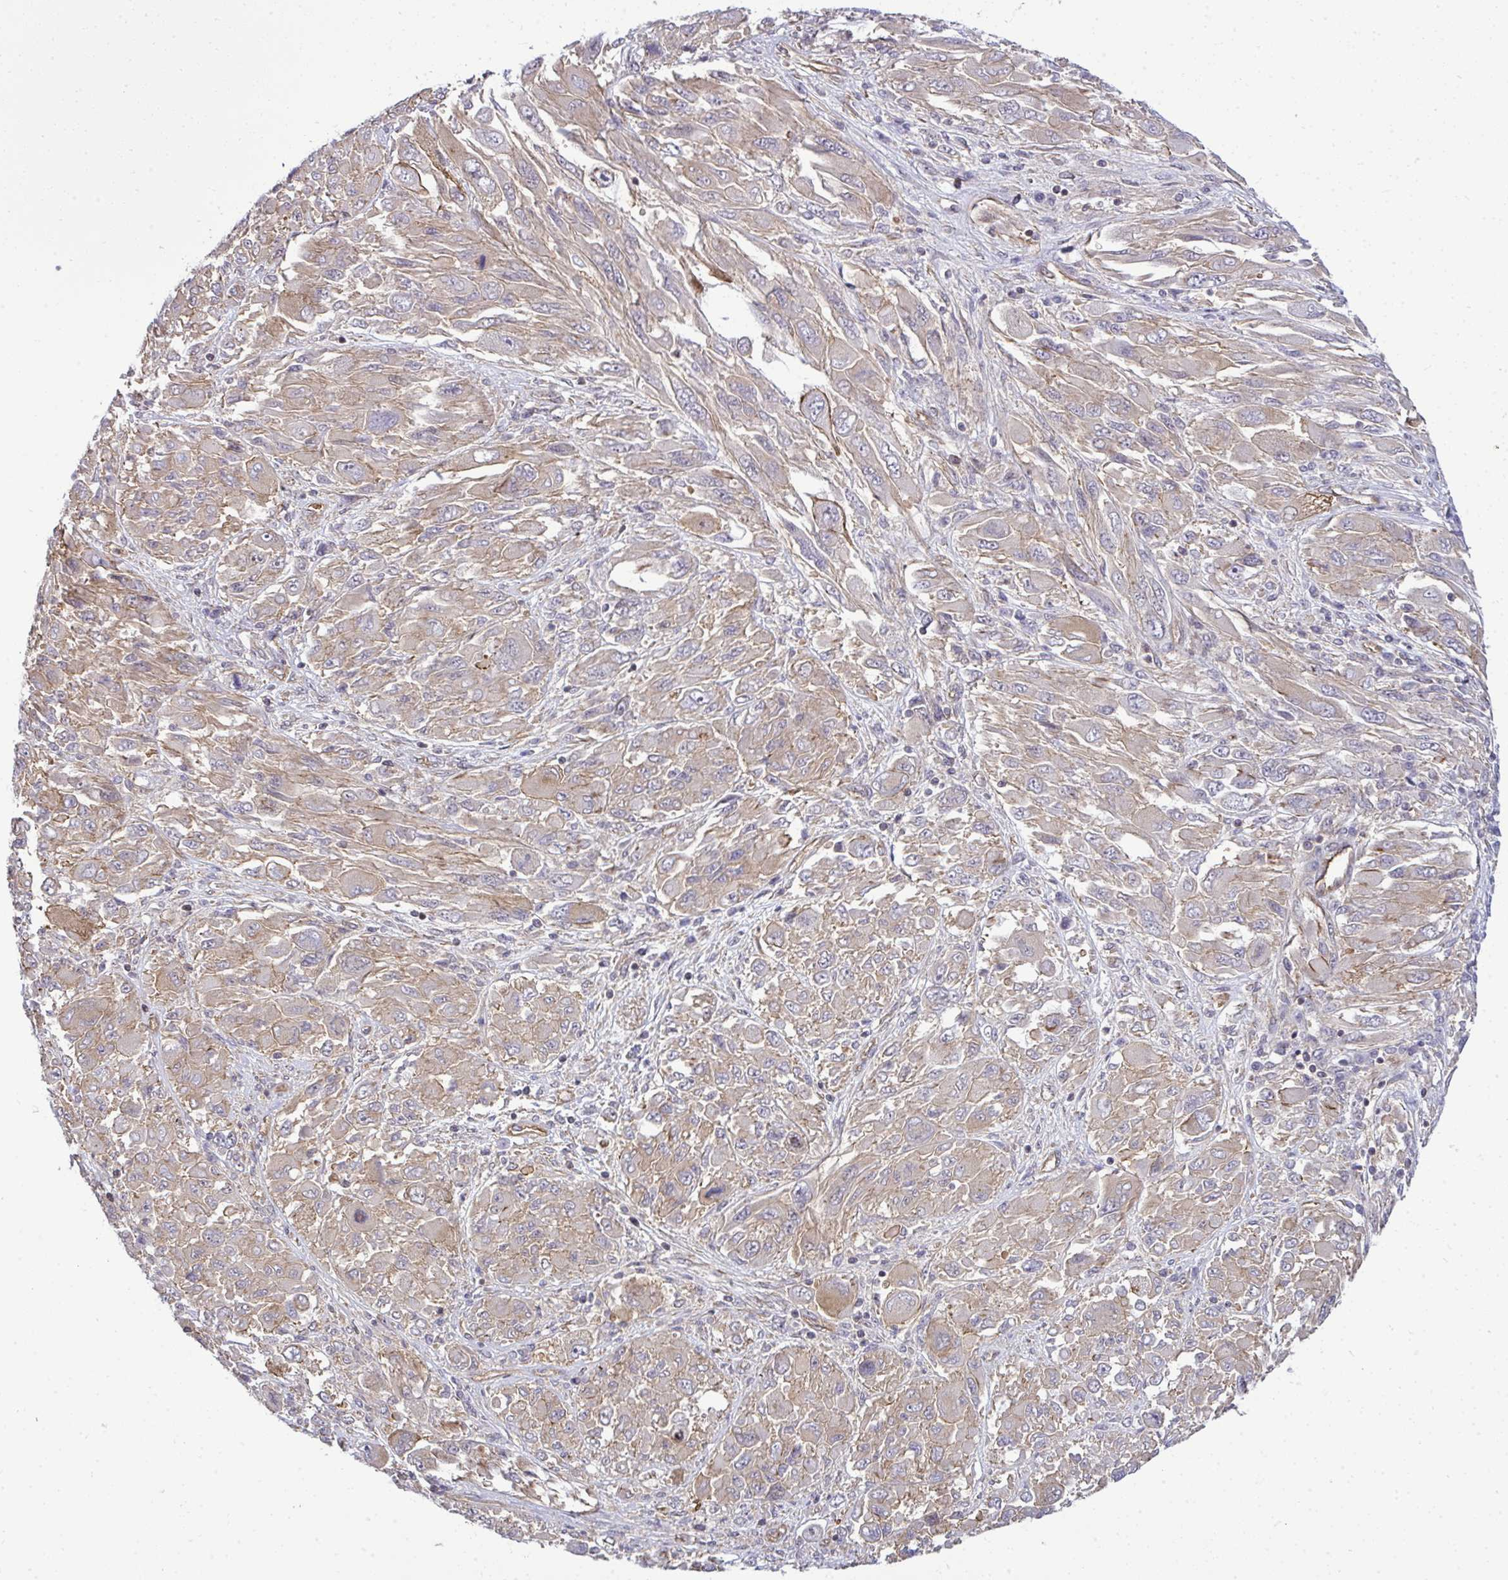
{"staining": {"intensity": "weak", "quantity": ">75%", "location": "cytoplasmic/membranous"}, "tissue": "melanoma", "cell_type": "Tumor cells", "image_type": "cancer", "snomed": [{"axis": "morphology", "description": "Malignant melanoma, NOS"}, {"axis": "topography", "description": "Skin"}], "caption": "Melanoma was stained to show a protein in brown. There is low levels of weak cytoplasmic/membranous expression in approximately >75% of tumor cells.", "gene": "FUT10", "patient": {"sex": "female", "age": 91}}